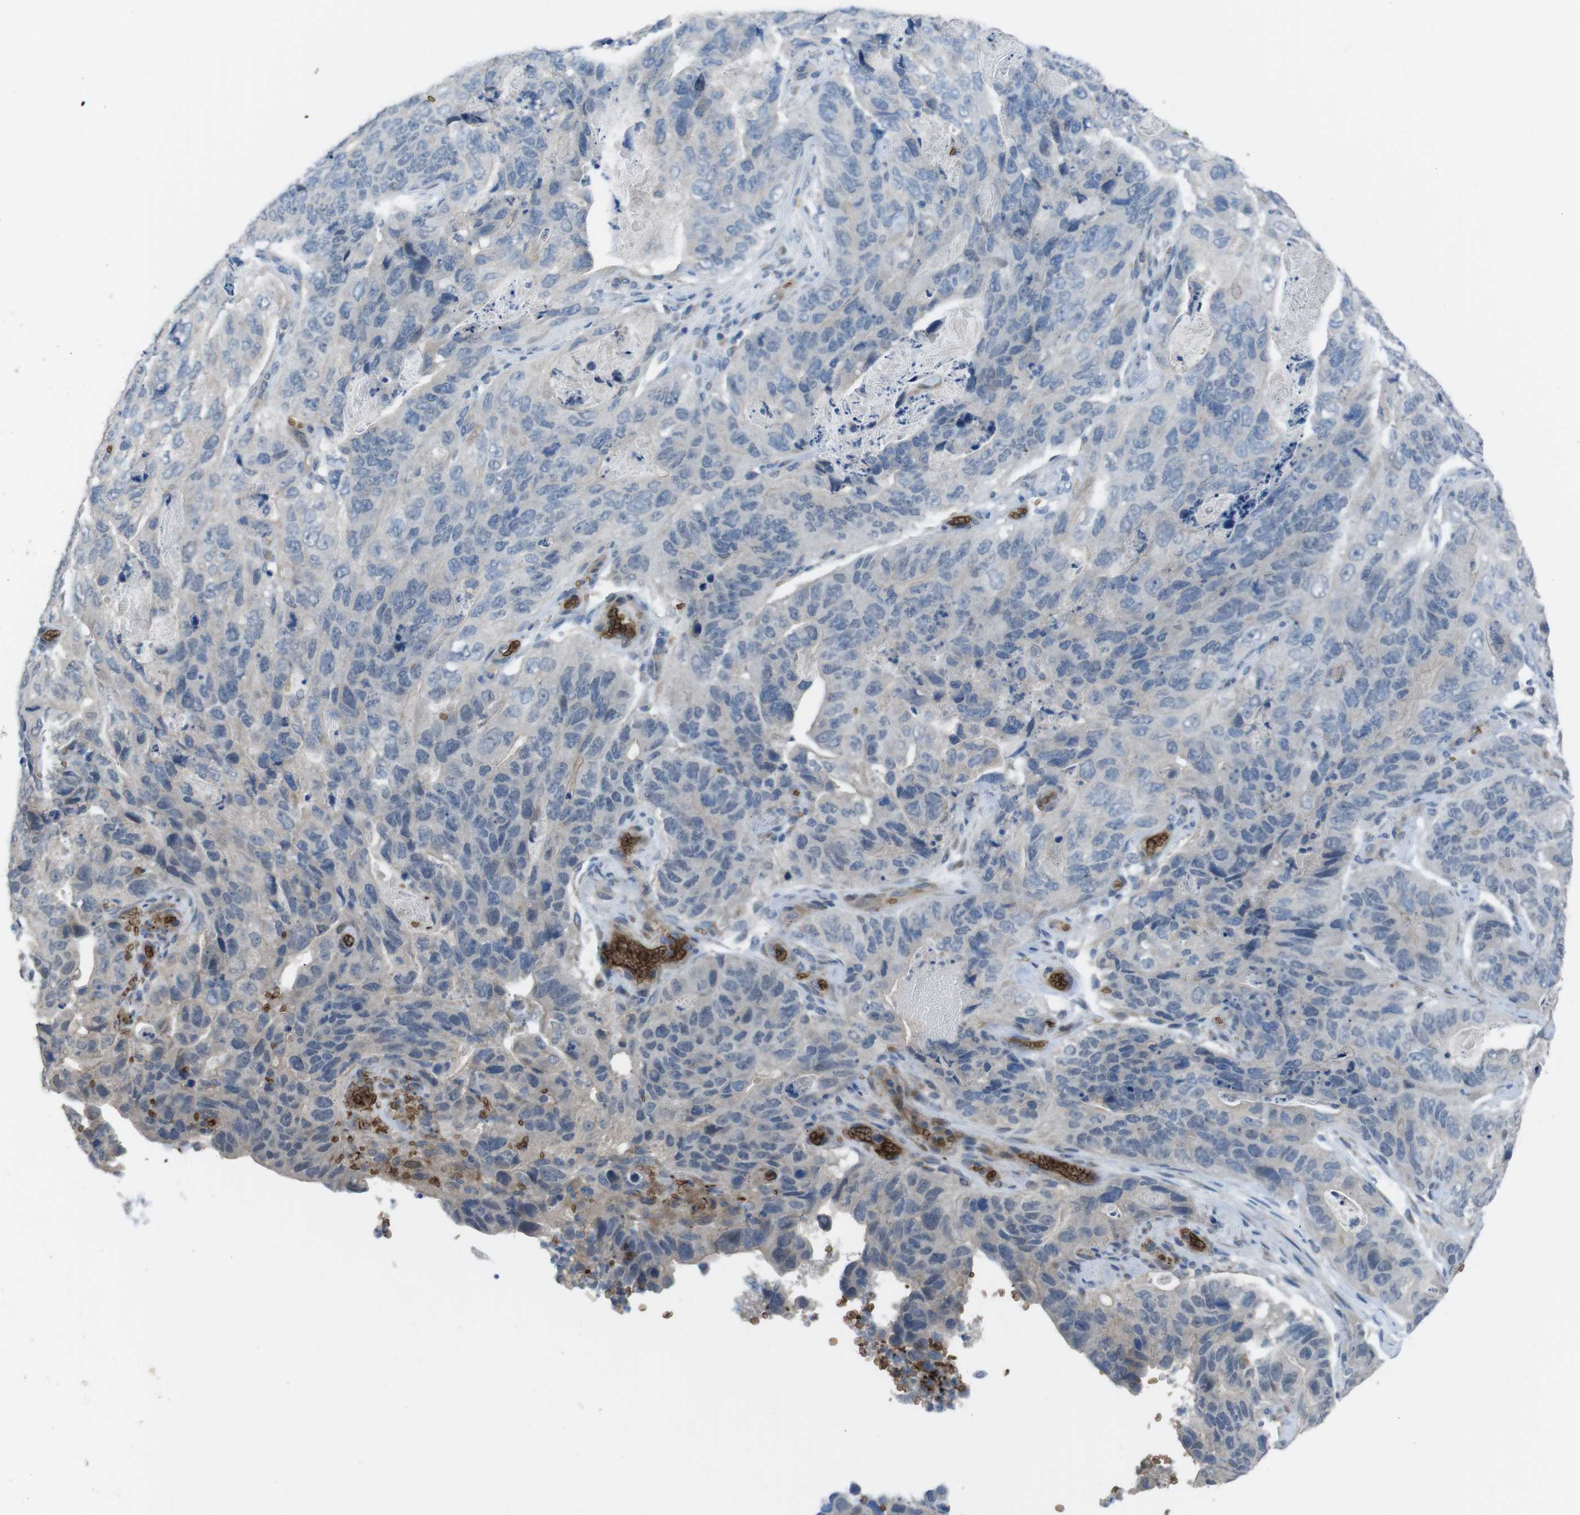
{"staining": {"intensity": "weak", "quantity": "25%-75%", "location": "cytoplasmic/membranous"}, "tissue": "stomach cancer", "cell_type": "Tumor cells", "image_type": "cancer", "snomed": [{"axis": "morphology", "description": "Adenocarcinoma, NOS"}, {"axis": "topography", "description": "Stomach"}], "caption": "IHC of stomach adenocarcinoma demonstrates low levels of weak cytoplasmic/membranous staining in approximately 25%-75% of tumor cells. The protein is stained brown, and the nuclei are stained in blue (DAB (3,3'-diaminobenzidine) IHC with brightfield microscopy, high magnification).", "gene": "GYPA", "patient": {"sex": "female", "age": 89}}